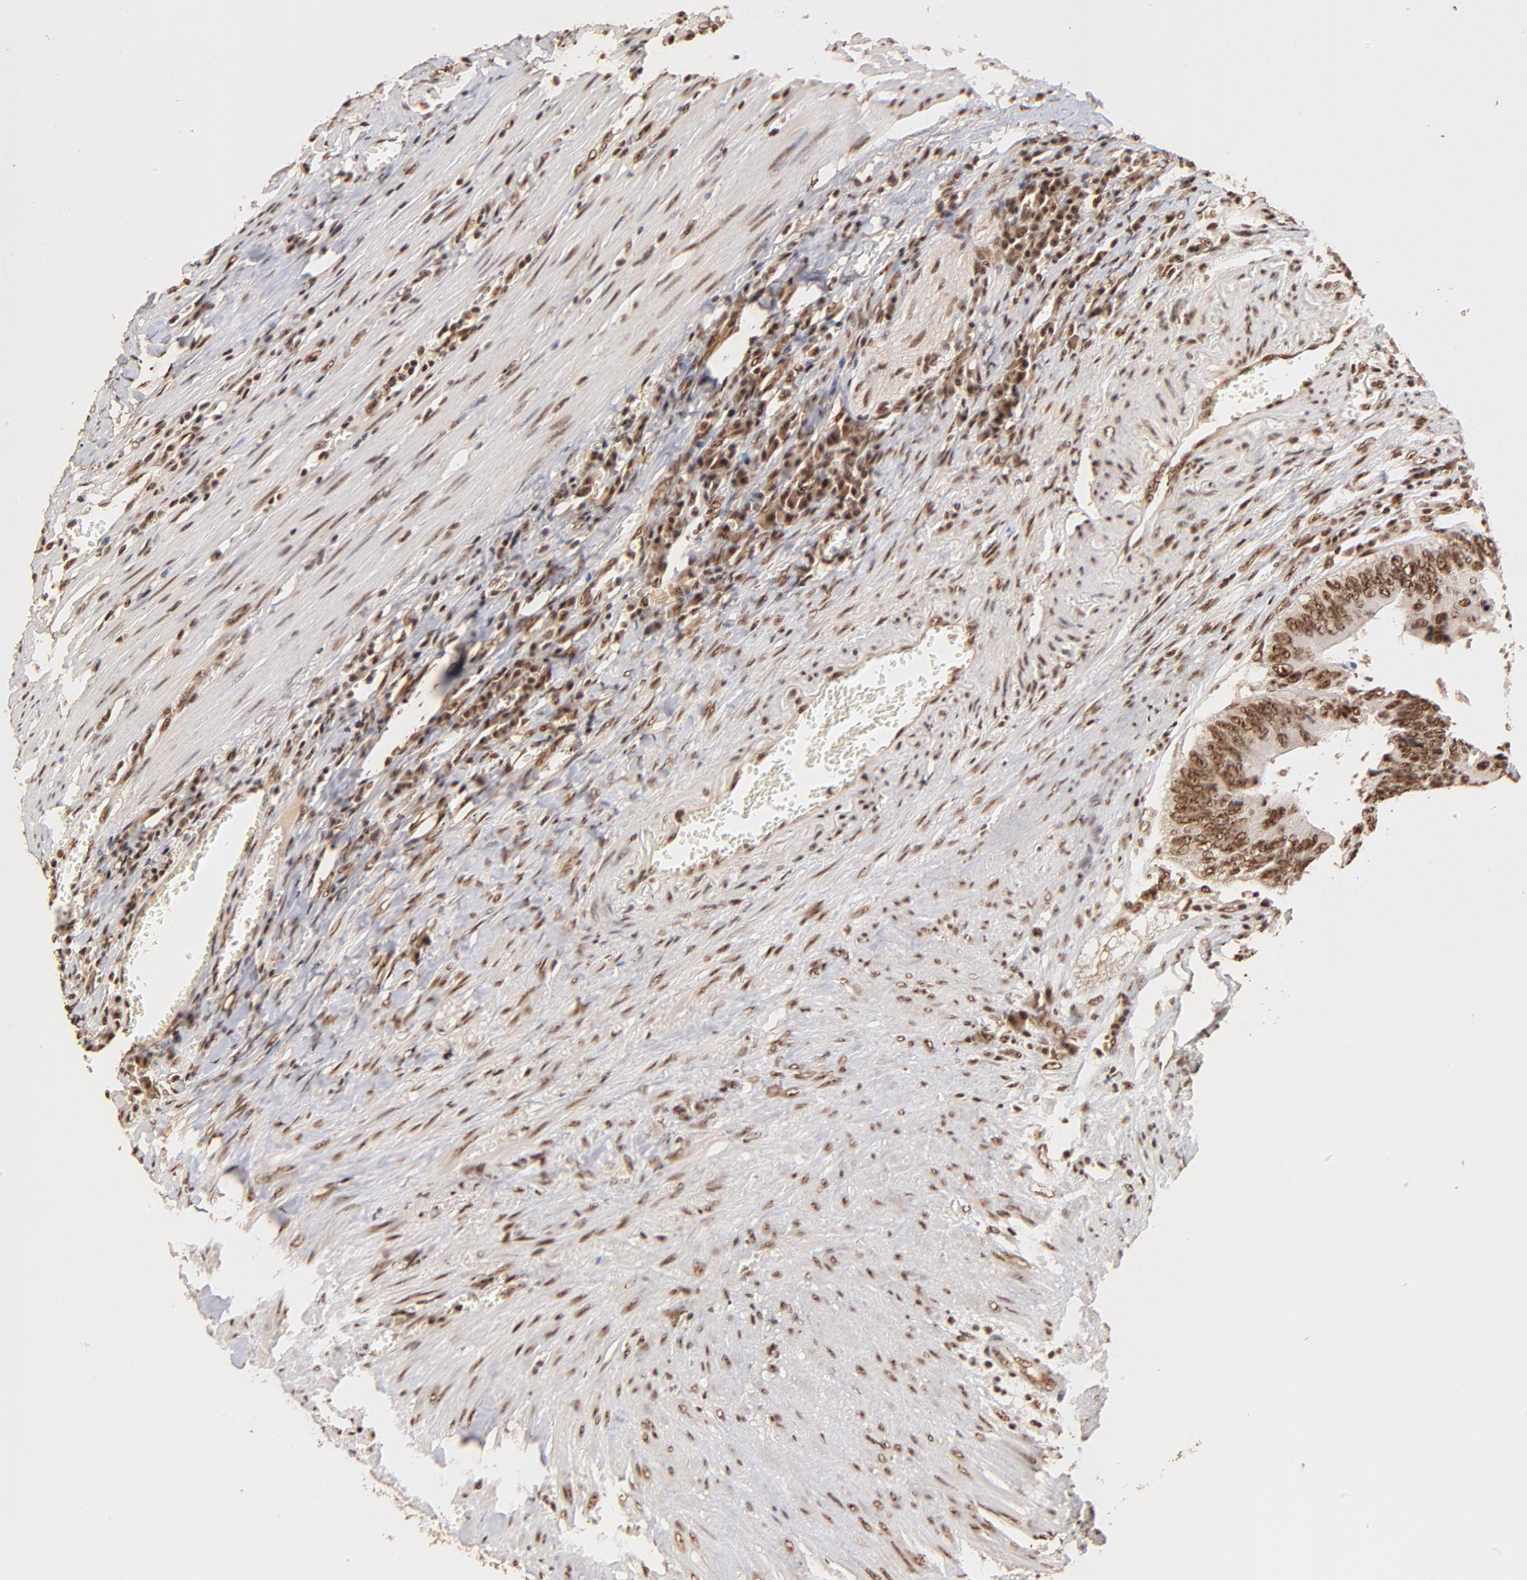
{"staining": {"intensity": "strong", "quantity": ">75%", "location": "cytoplasmic/membranous,nuclear"}, "tissue": "colorectal cancer", "cell_type": "Tumor cells", "image_type": "cancer", "snomed": [{"axis": "morphology", "description": "Adenocarcinoma, NOS"}, {"axis": "topography", "description": "Colon"}], "caption": "This histopathology image shows immunohistochemistry (IHC) staining of colorectal cancer (adenocarcinoma), with high strong cytoplasmic/membranous and nuclear expression in about >75% of tumor cells.", "gene": "MED12", "patient": {"sex": "male", "age": 72}}